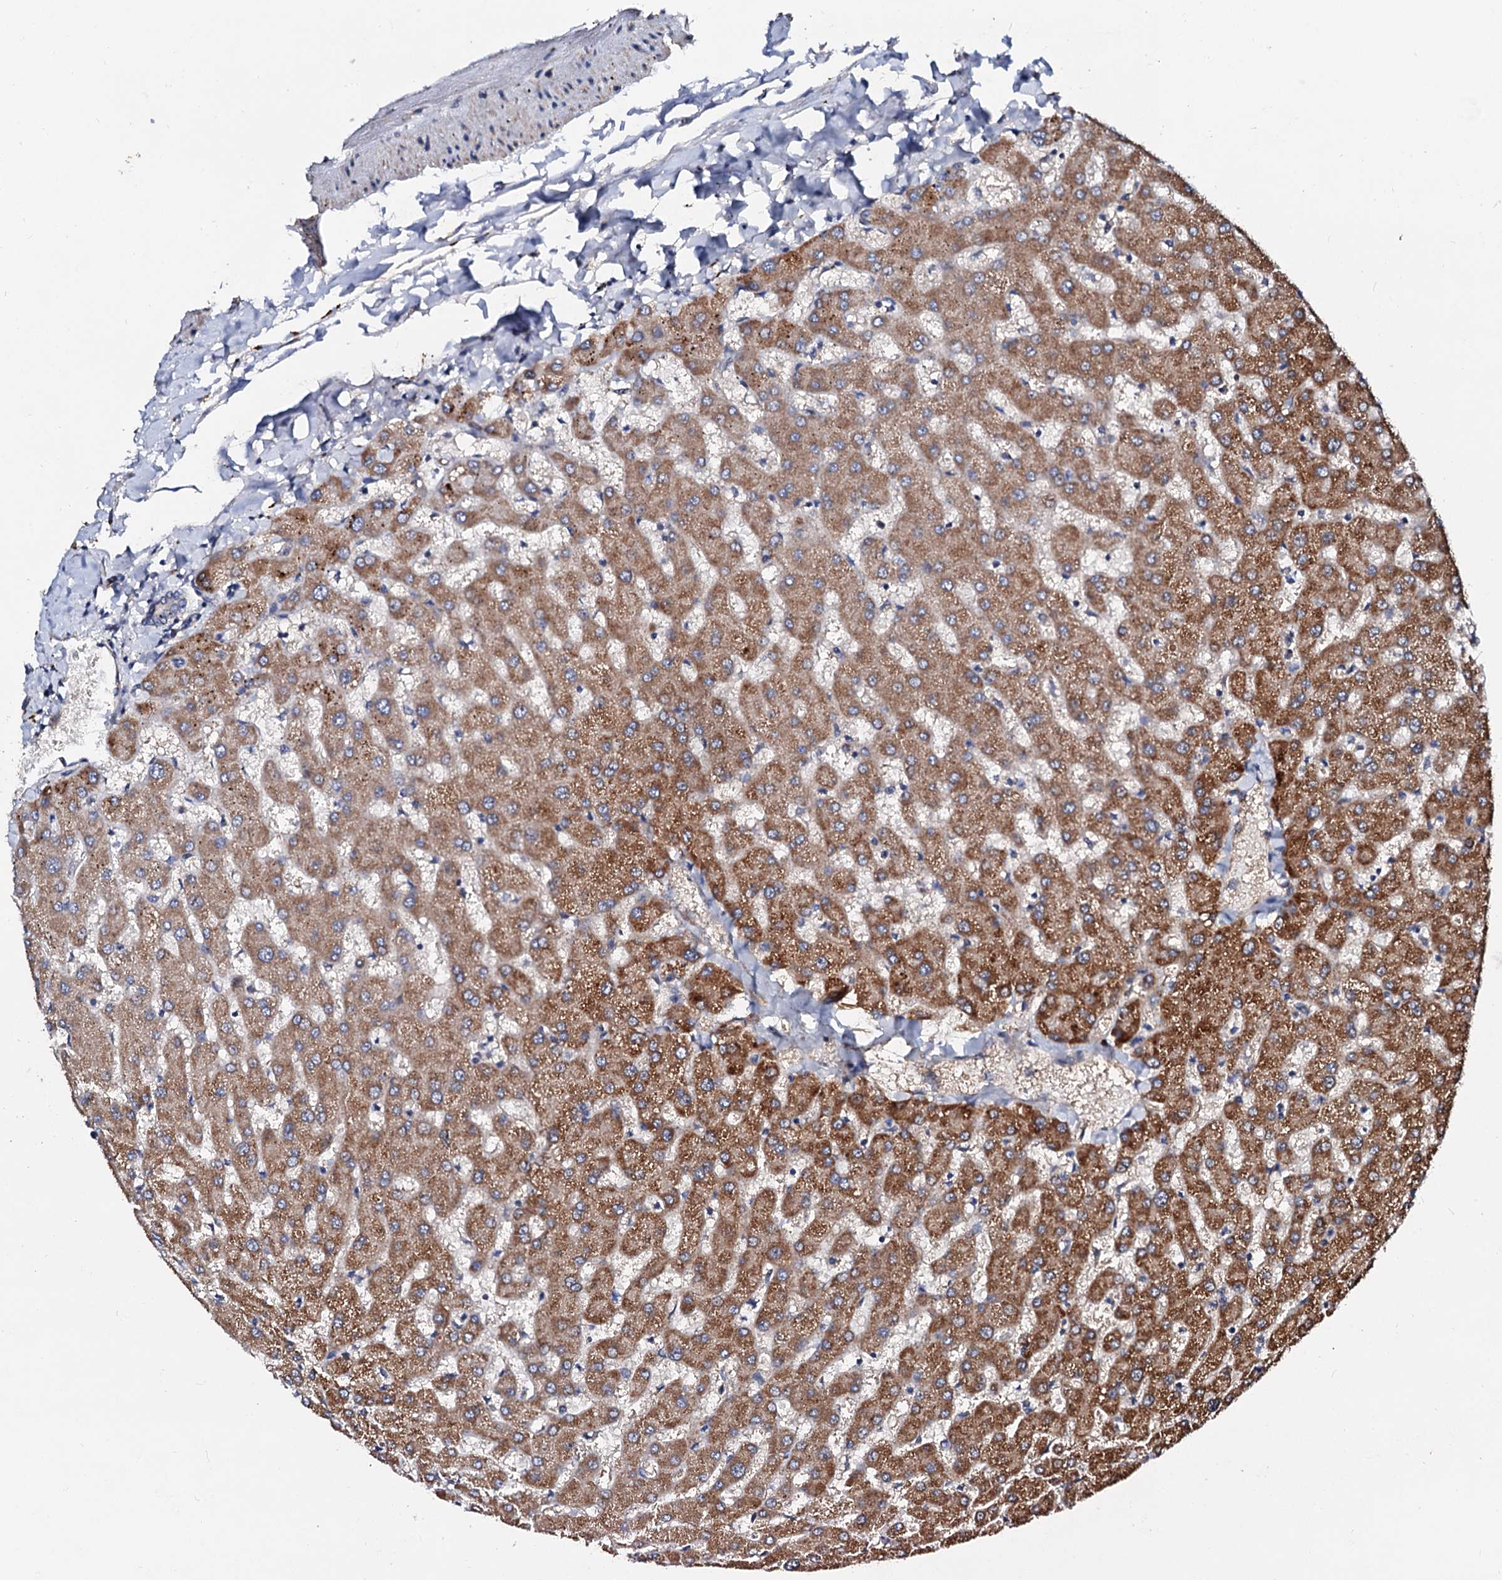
{"staining": {"intensity": "negative", "quantity": "none", "location": "none"}, "tissue": "liver", "cell_type": "Cholangiocytes", "image_type": "normal", "snomed": [{"axis": "morphology", "description": "Normal tissue, NOS"}, {"axis": "topography", "description": "Liver"}], "caption": "Immunohistochemistry histopathology image of normal liver: liver stained with DAB (3,3'-diaminobenzidine) exhibits no significant protein expression in cholangiocytes. (DAB immunohistochemistry visualized using brightfield microscopy, high magnification).", "gene": "FIBIN", "patient": {"sex": "female", "age": 63}}